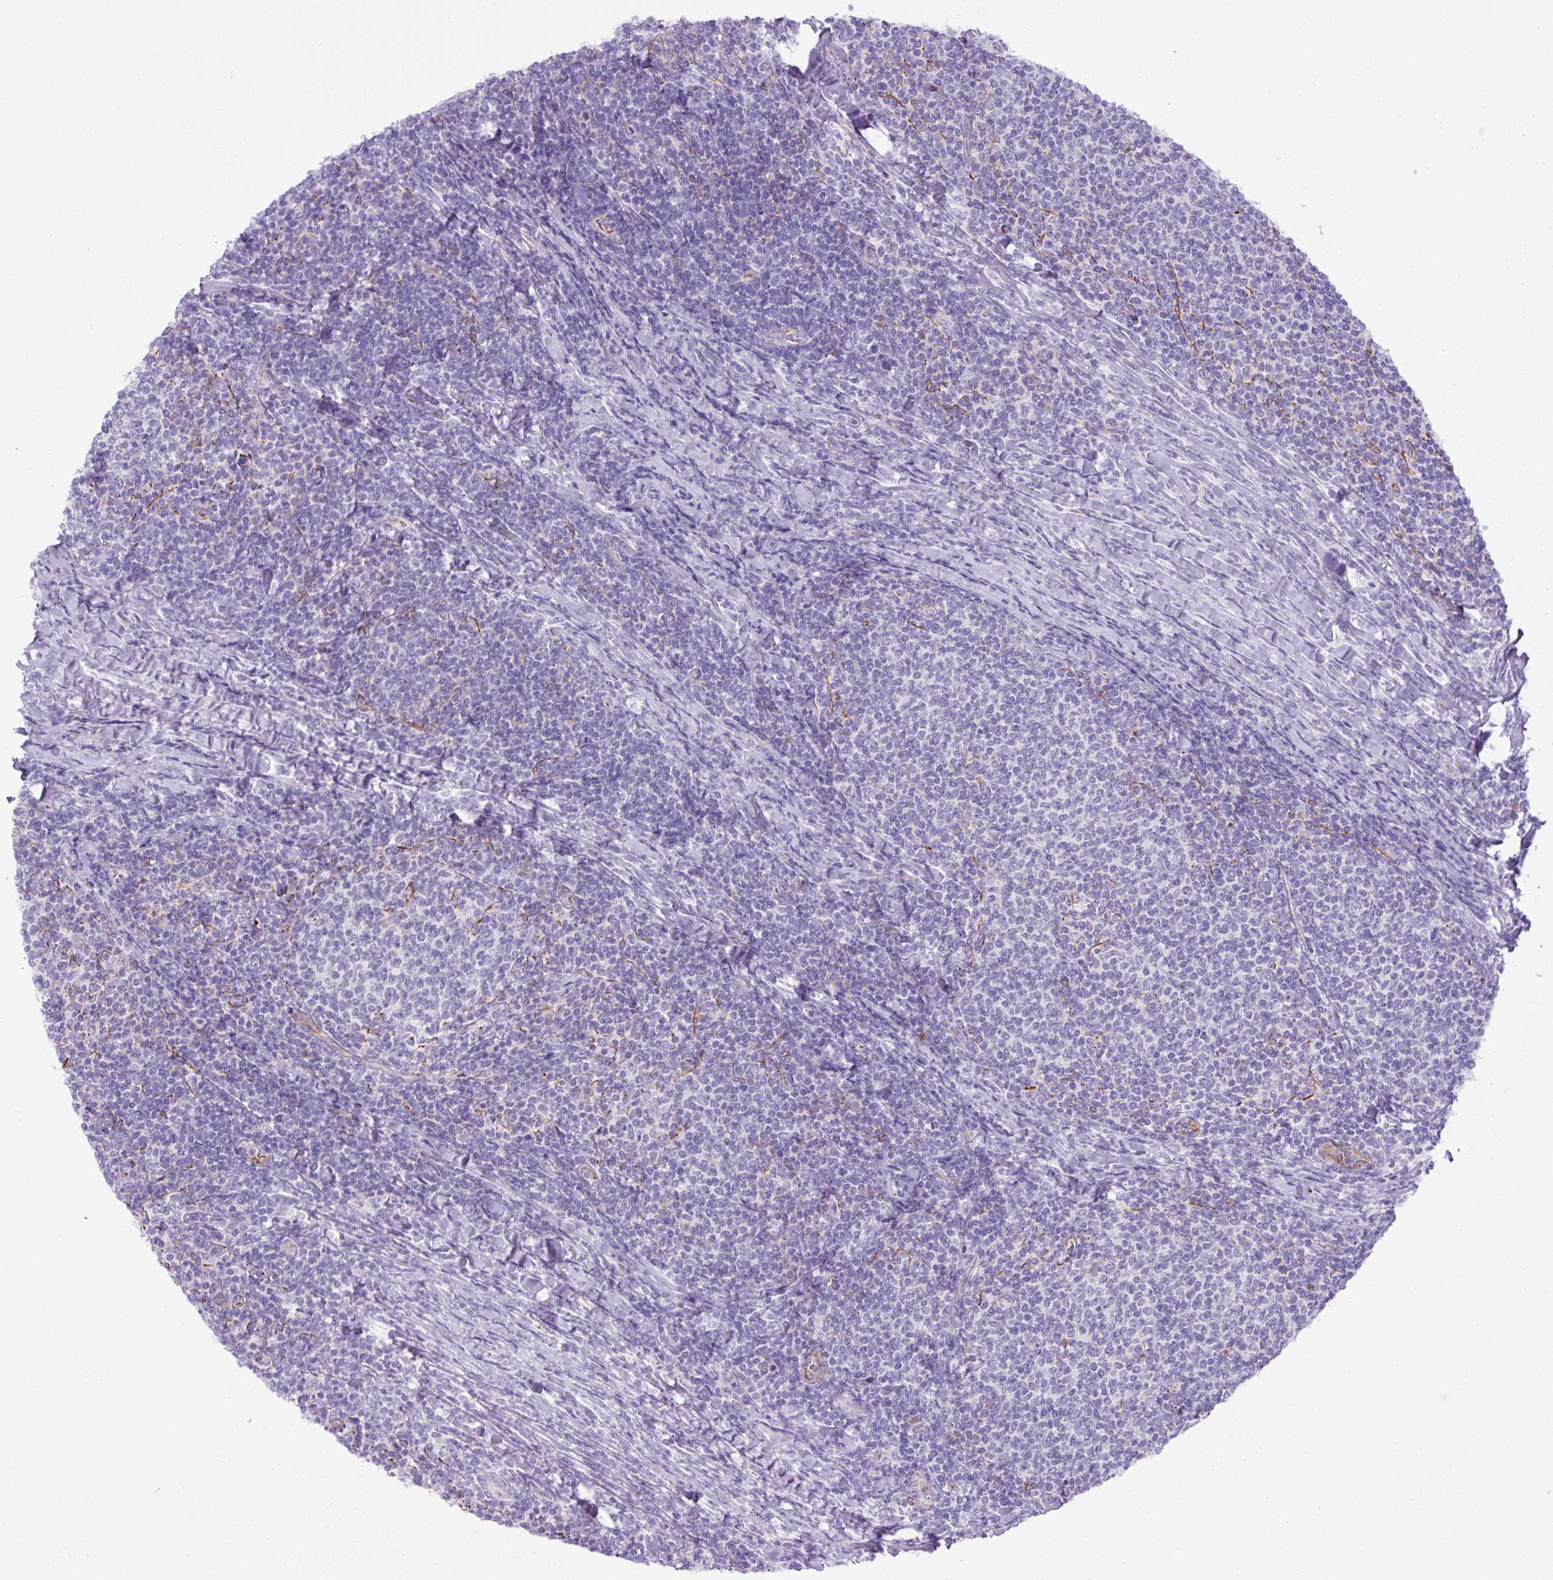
{"staining": {"intensity": "negative", "quantity": "none", "location": "none"}, "tissue": "lymphoma", "cell_type": "Tumor cells", "image_type": "cancer", "snomed": [{"axis": "morphology", "description": "Malignant lymphoma, non-Hodgkin's type, Low grade"}, {"axis": "topography", "description": "Lymph node"}], "caption": "Low-grade malignant lymphoma, non-Hodgkin's type stained for a protein using immunohistochemistry (IHC) exhibits no positivity tumor cells.", "gene": "SPTBN5", "patient": {"sex": "male", "age": 52}}